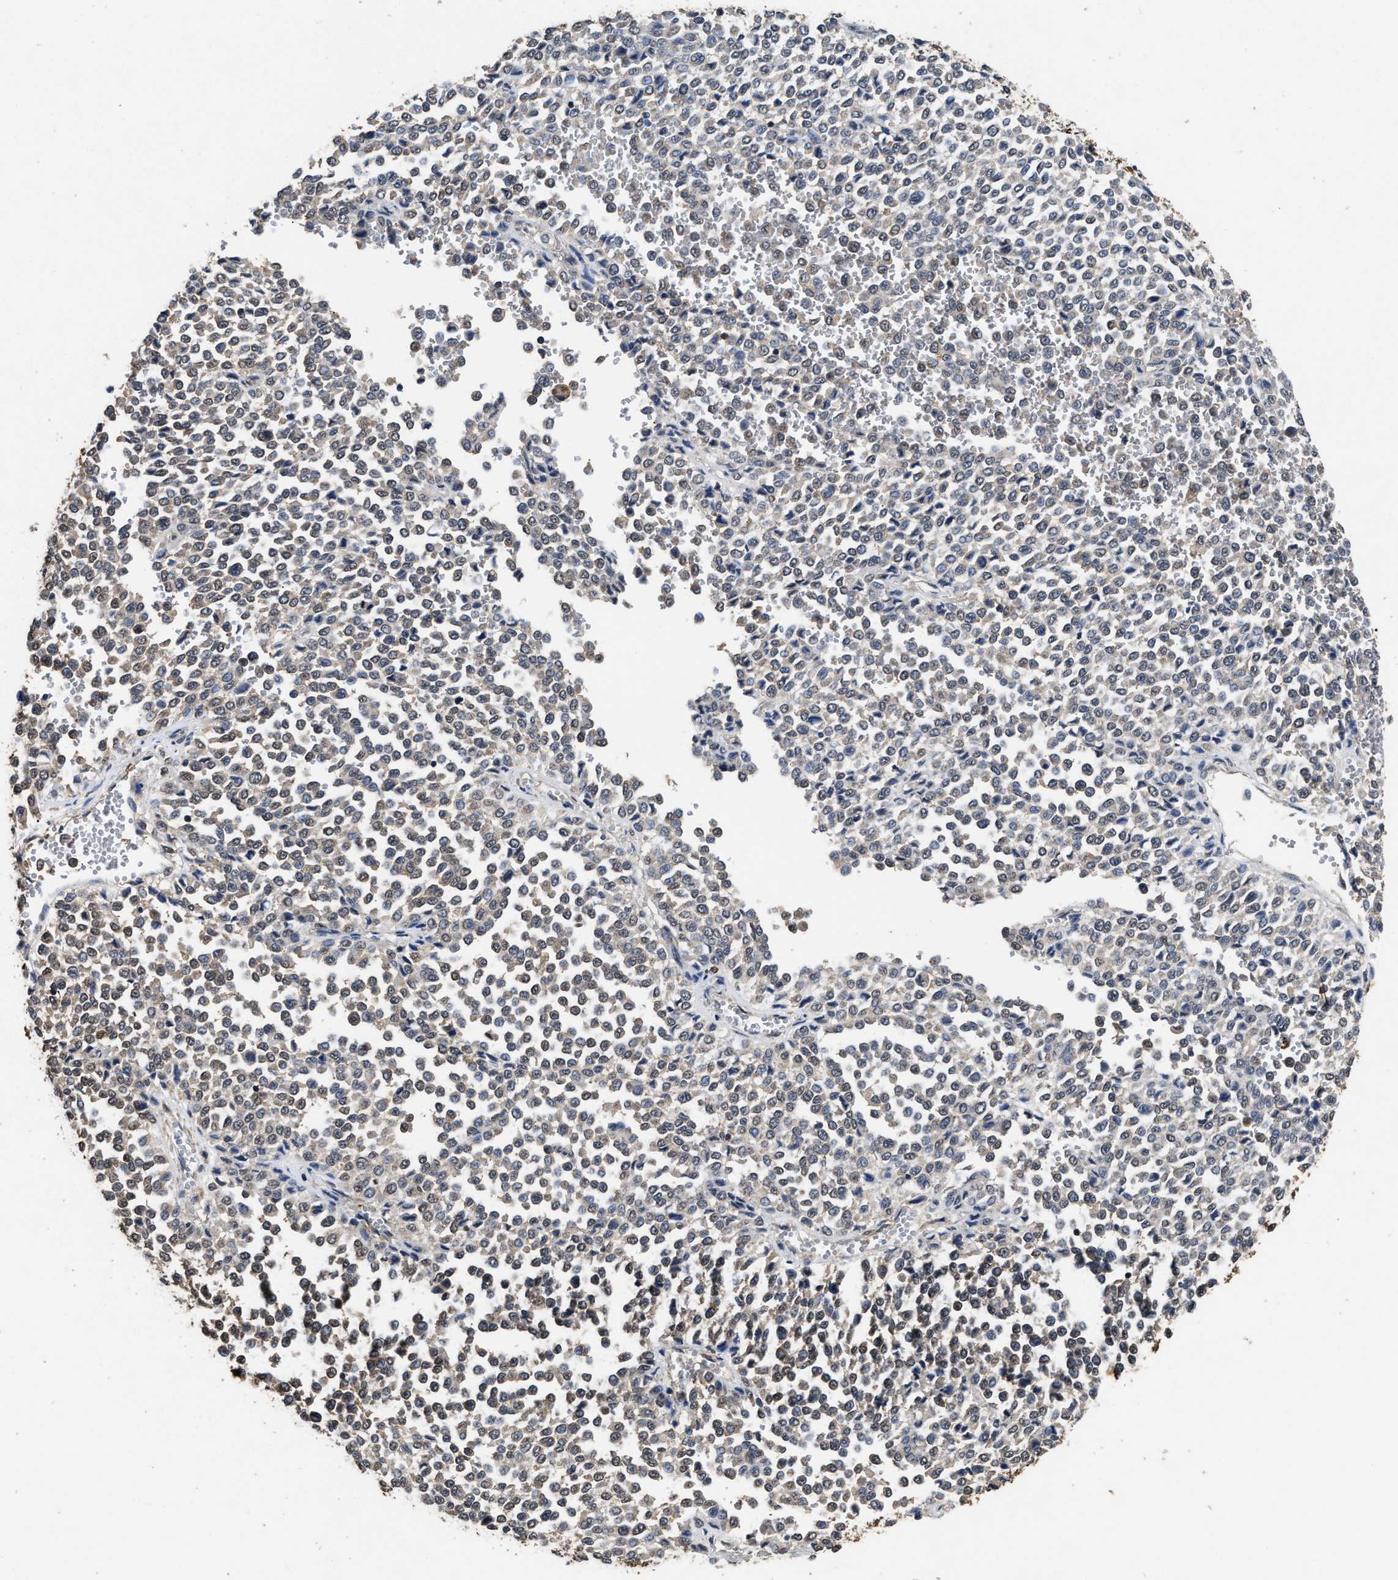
{"staining": {"intensity": "weak", "quantity": "25%-75%", "location": "cytoplasmic/membranous,nuclear"}, "tissue": "melanoma", "cell_type": "Tumor cells", "image_type": "cancer", "snomed": [{"axis": "morphology", "description": "Malignant melanoma, Metastatic site"}, {"axis": "topography", "description": "Pancreas"}], "caption": "The image reveals immunohistochemical staining of melanoma. There is weak cytoplasmic/membranous and nuclear staining is present in about 25%-75% of tumor cells.", "gene": "ACAT2", "patient": {"sex": "female", "age": 30}}